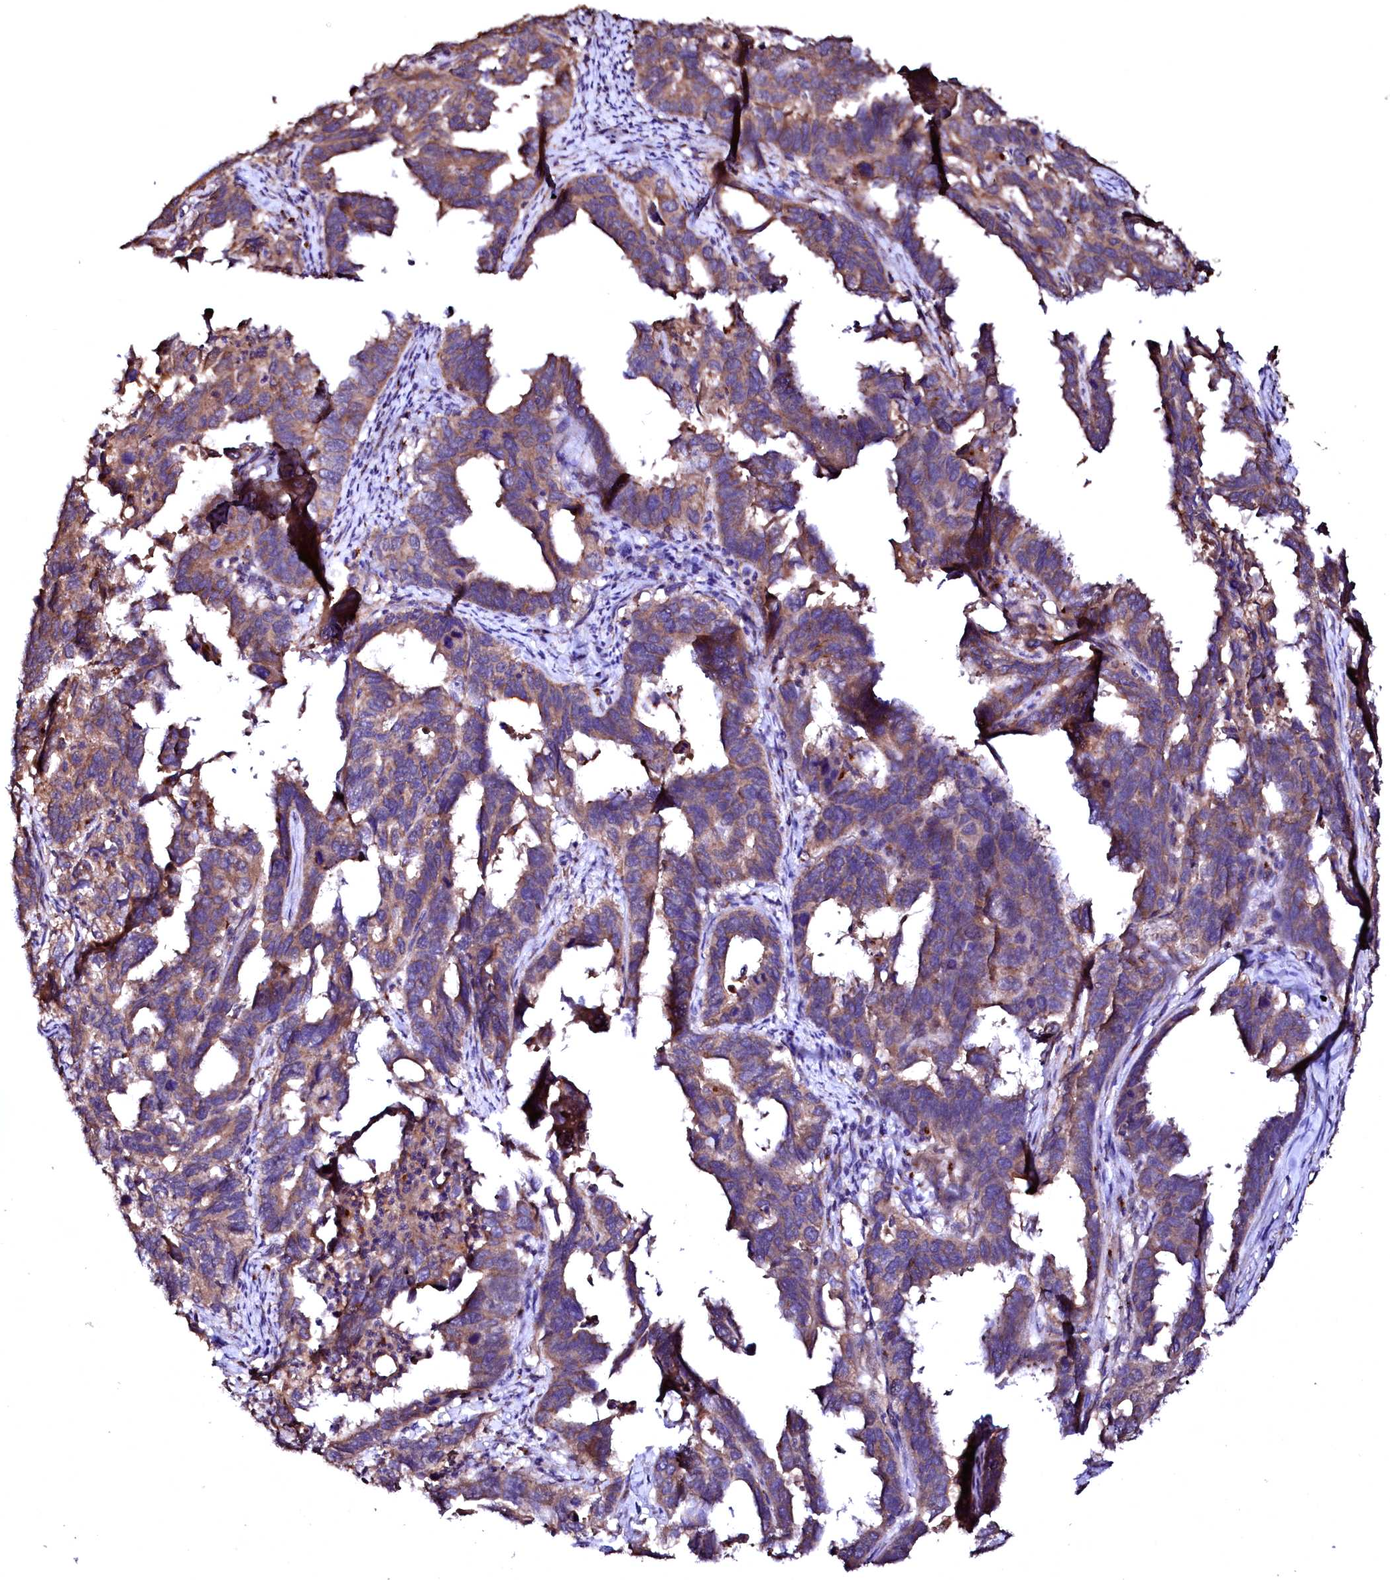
{"staining": {"intensity": "moderate", "quantity": ">75%", "location": "cytoplasmic/membranous"}, "tissue": "endometrial cancer", "cell_type": "Tumor cells", "image_type": "cancer", "snomed": [{"axis": "morphology", "description": "Adenocarcinoma, NOS"}, {"axis": "topography", "description": "Endometrium"}], "caption": "Endometrial adenocarcinoma was stained to show a protein in brown. There is medium levels of moderate cytoplasmic/membranous staining in about >75% of tumor cells. Nuclei are stained in blue.", "gene": "ST3GAL1", "patient": {"sex": "female", "age": 65}}